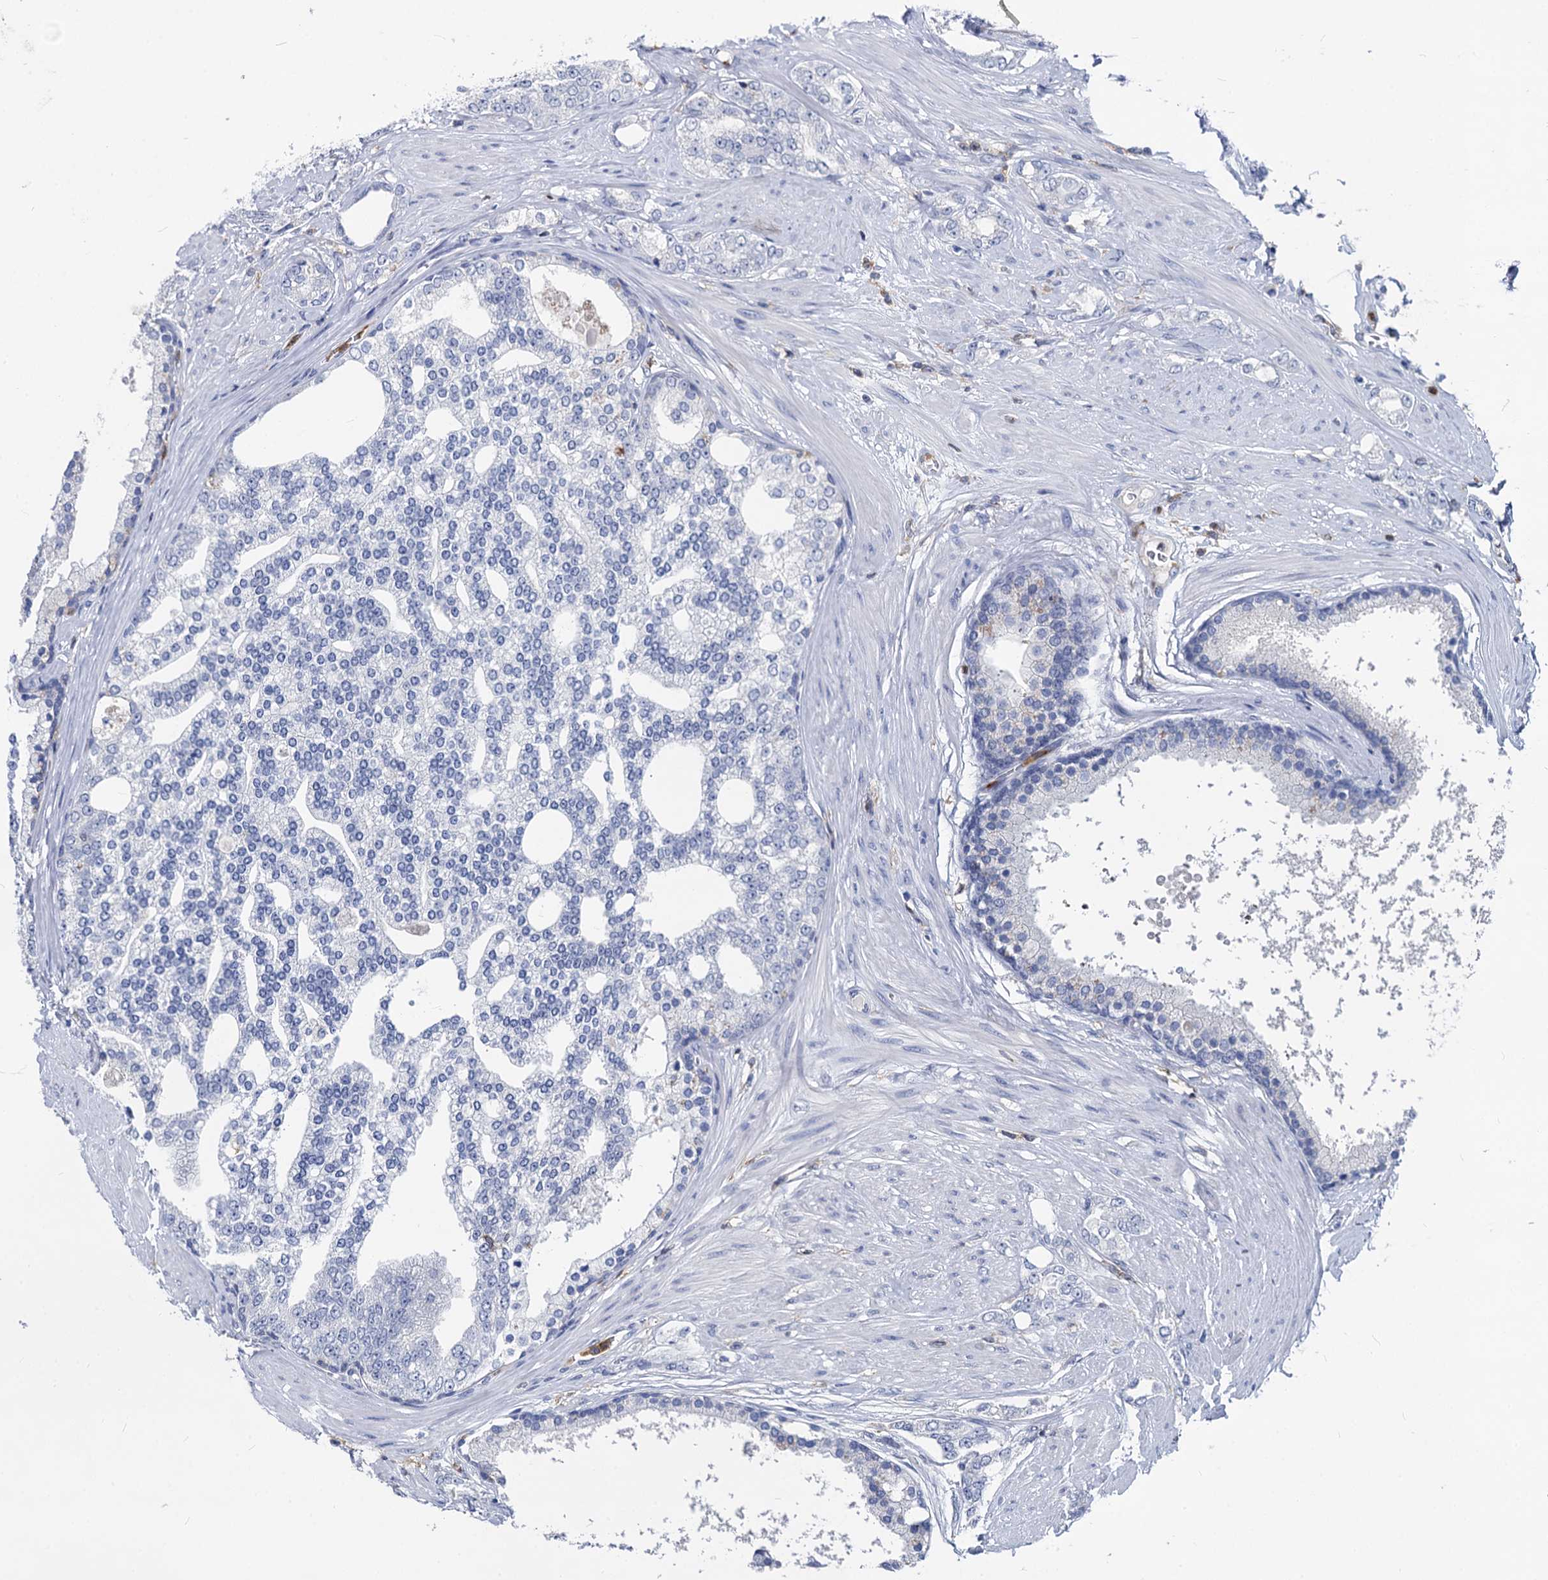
{"staining": {"intensity": "negative", "quantity": "none", "location": "none"}, "tissue": "prostate cancer", "cell_type": "Tumor cells", "image_type": "cancer", "snomed": [{"axis": "morphology", "description": "Adenocarcinoma, High grade"}, {"axis": "topography", "description": "Prostate"}], "caption": "Immunohistochemical staining of human adenocarcinoma (high-grade) (prostate) shows no significant positivity in tumor cells.", "gene": "RHOG", "patient": {"sex": "male", "age": 64}}